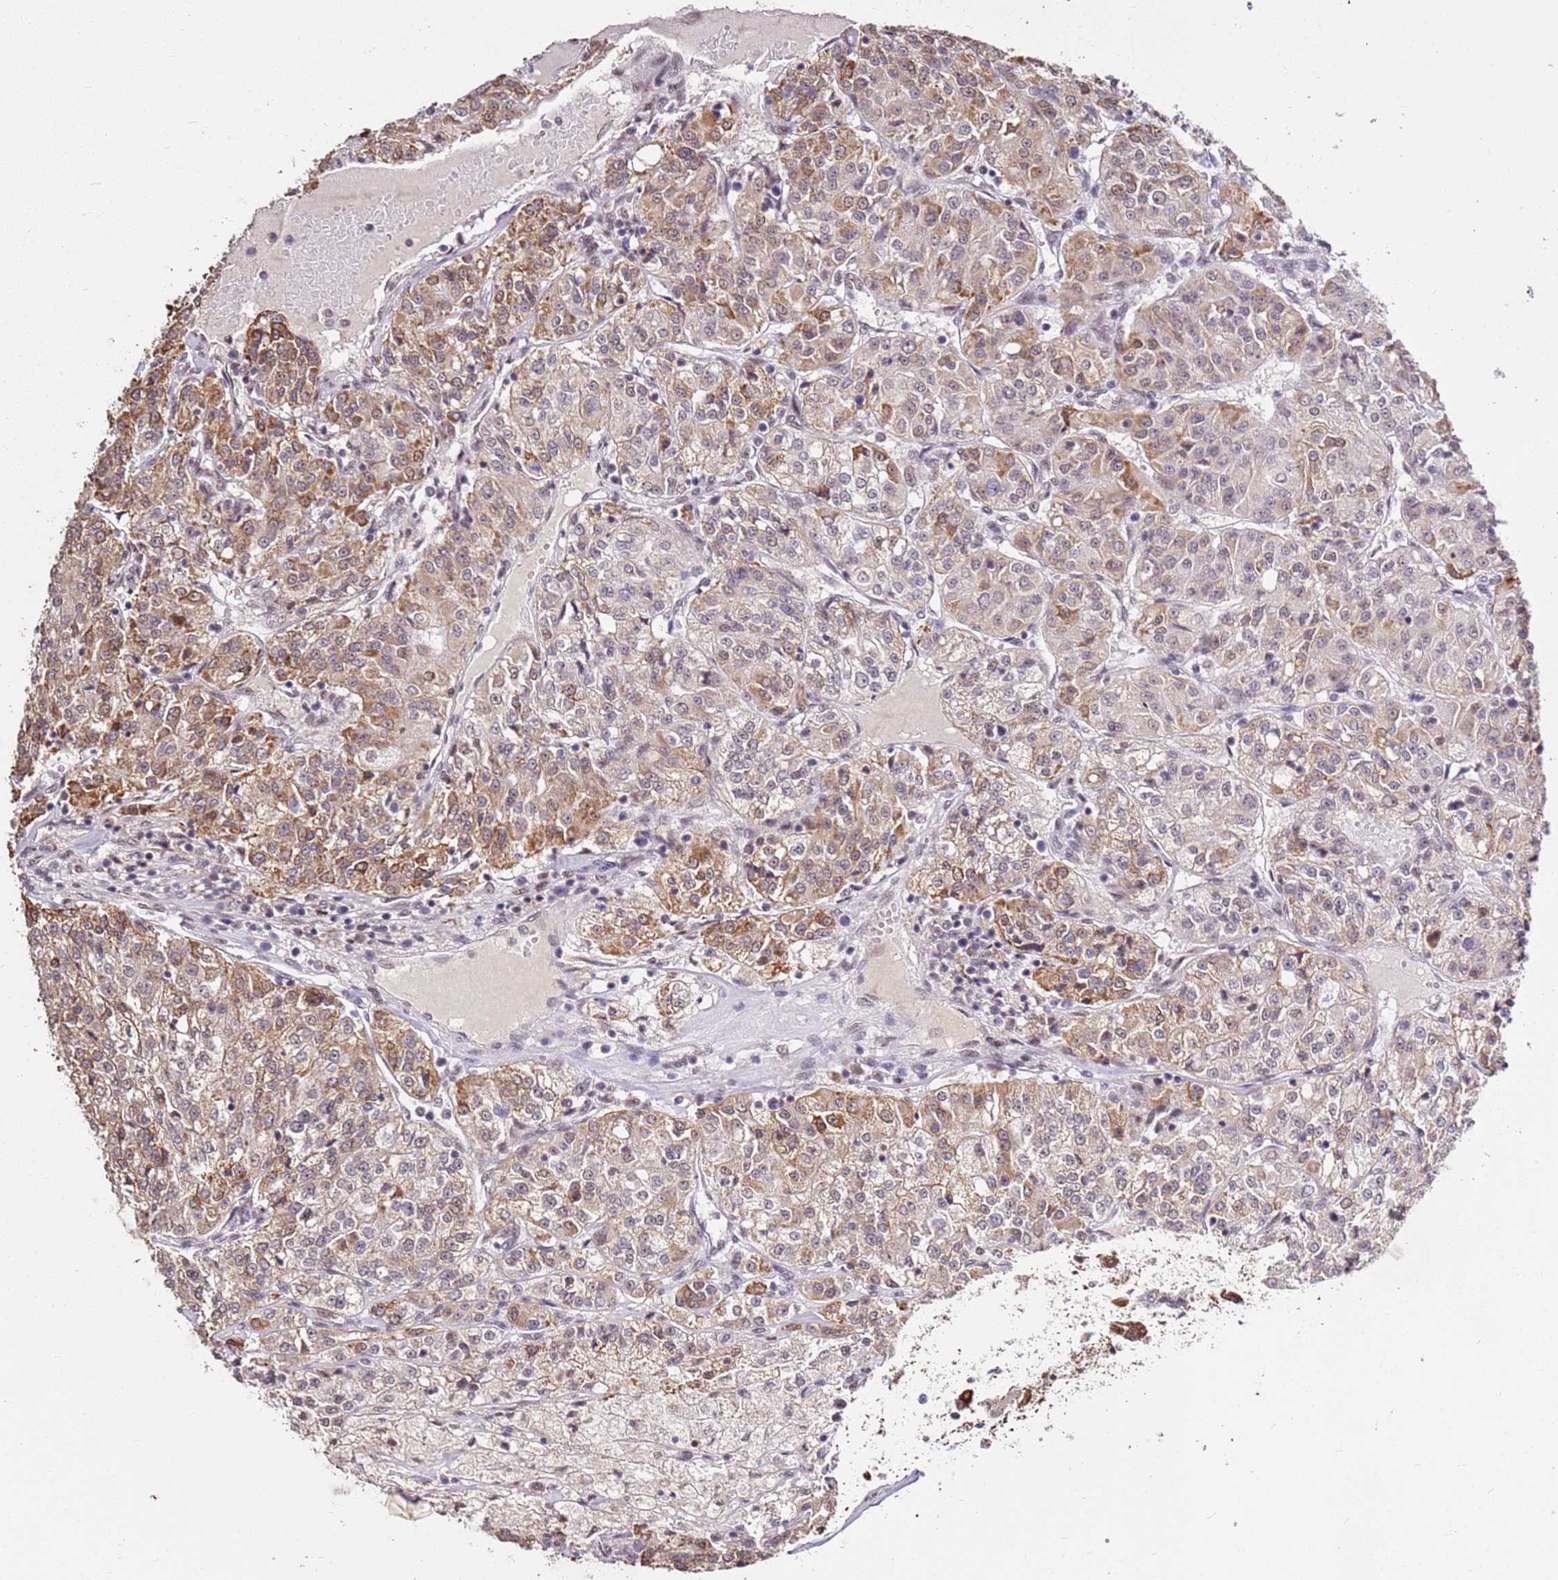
{"staining": {"intensity": "moderate", "quantity": "25%-75%", "location": "cytoplasmic/membranous"}, "tissue": "renal cancer", "cell_type": "Tumor cells", "image_type": "cancer", "snomed": [{"axis": "morphology", "description": "Adenocarcinoma, NOS"}, {"axis": "topography", "description": "Kidney"}], "caption": "Immunohistochemistry (IHC) of renal cancer (adenocarcinoma) reveals medium levels of moderate cytoplasmic/membranous staining in about 25%-75% of tumor cells.", "gene": "AKAP8L", "patient": {"sex": "female", "age": 63}}